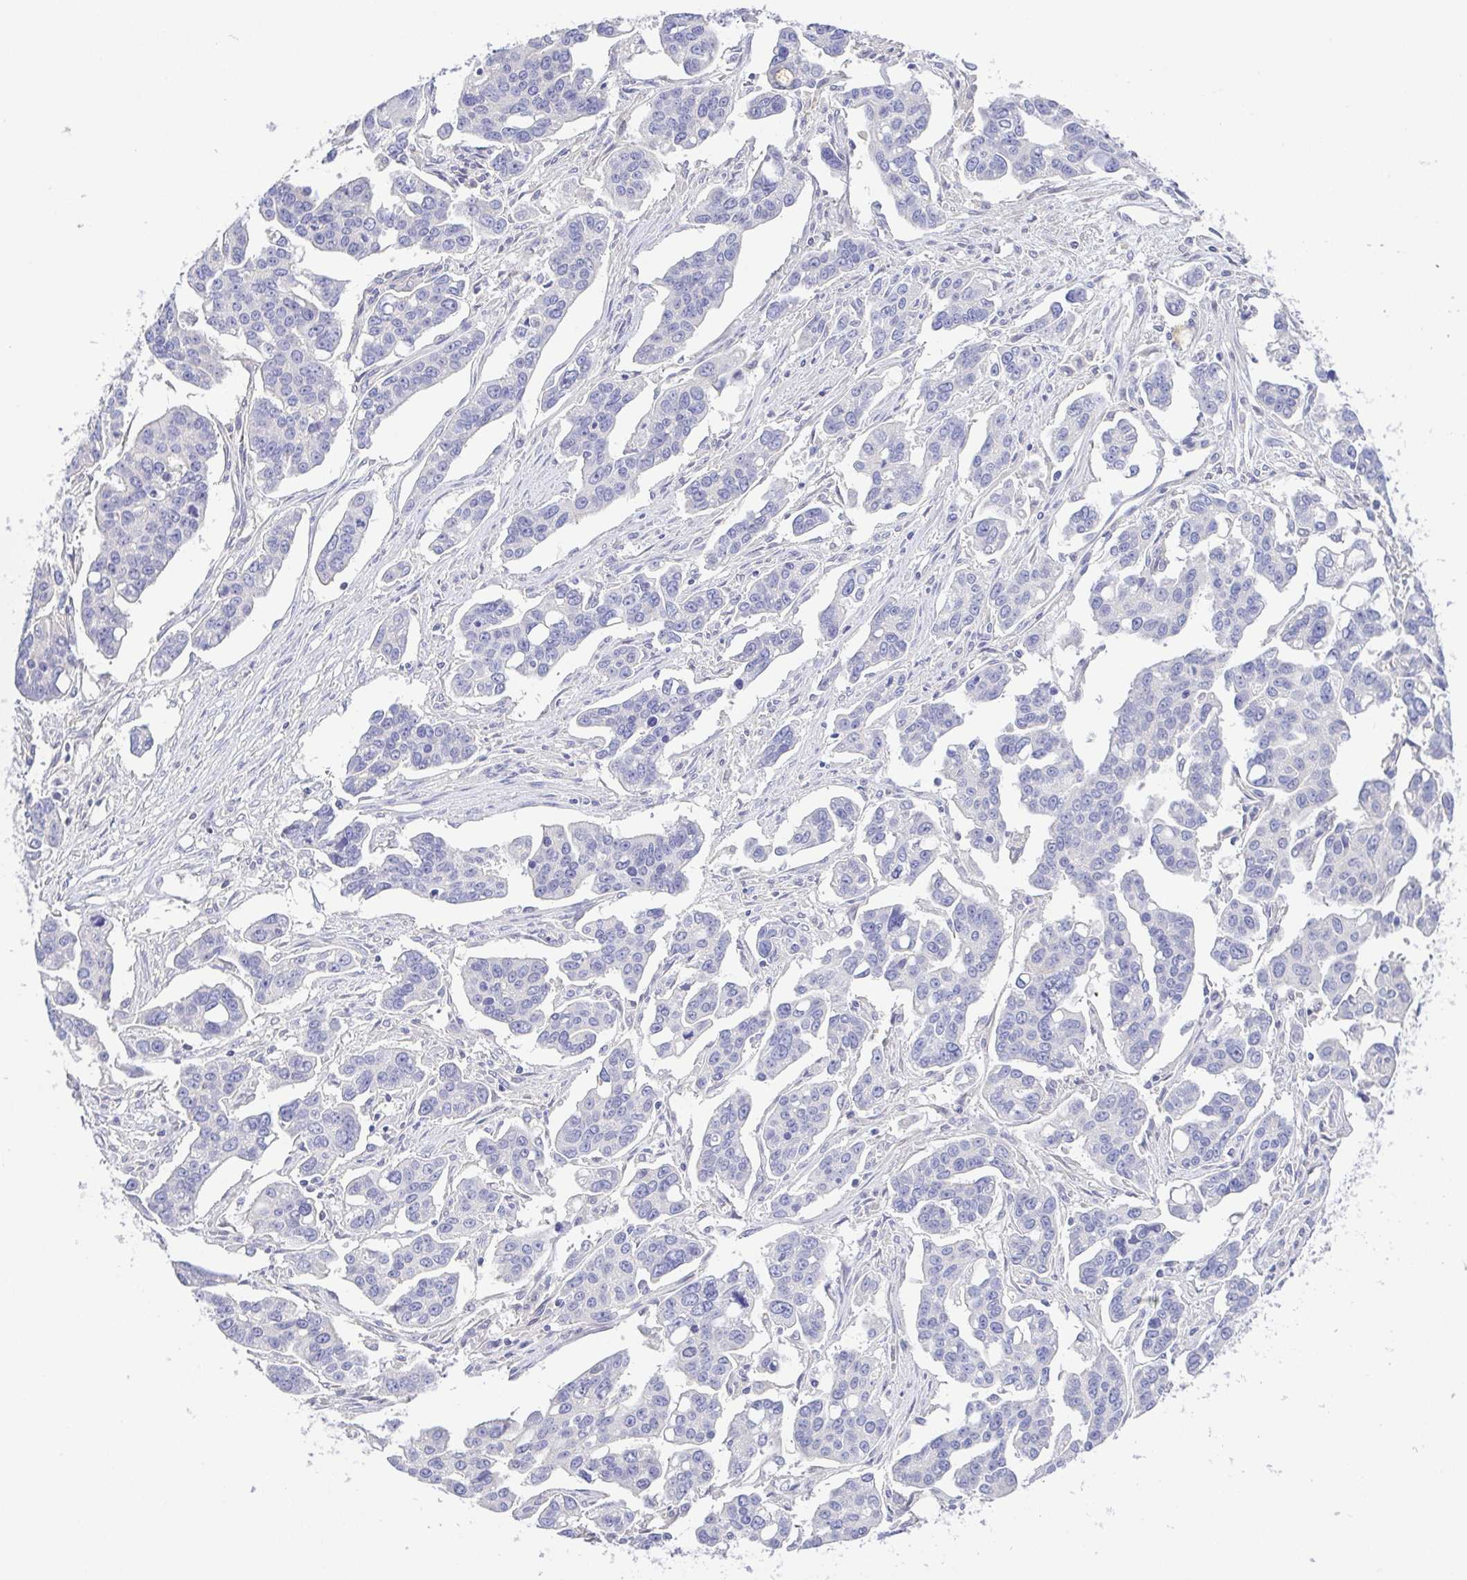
{"staining": {"intensity": "negative", "quantity": "none", "location": "none"}, "tissue": "ovarian cancer", "cell_type": "Tumor cells", "image_type": "cancer", "snomed": [{"axis": "morphology", "description": "Carcinoma, endometroid"}, {"axis": "topography", "description": "Ovary"}], "caption": "This image is of endometroid carcinoma (ovarian) stained with immunohistochemistry (IHC) to label a protein in brown with the nuclei are counter-stained blue. There is no positivity in tumor cells. (Stains: DAB (3,3'-diaminobenzidine) immunohistochemistry with hematoxylin counter stain, Microscopy: brightfield microscopy at high magnification).", "gene": "PKDREJ", "patient": {"sex": "female", "age": 78}}